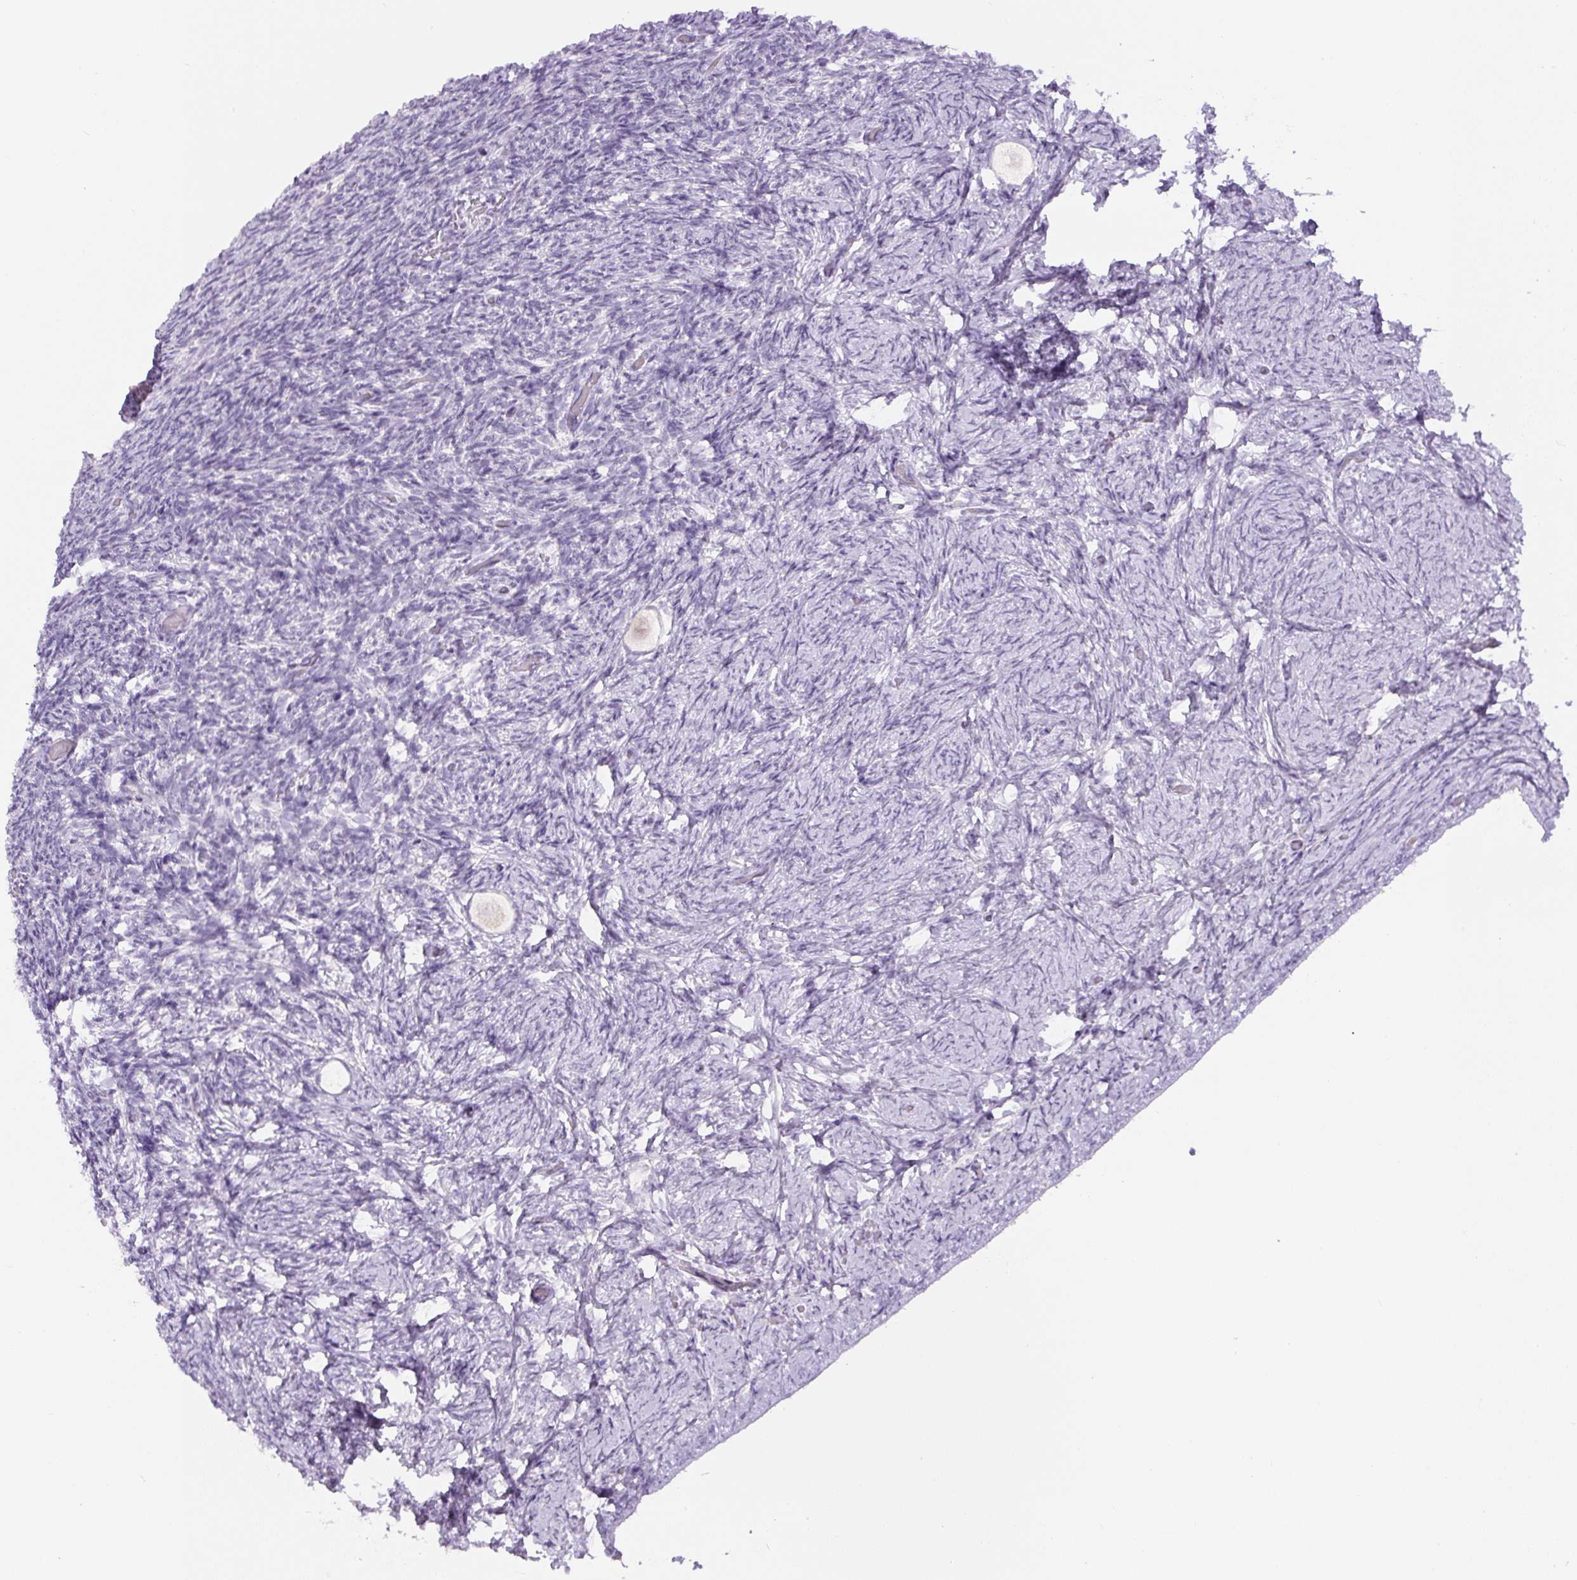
{"staining": {"intensity": "negative", "quantity": "none", "location": "none"}, "tissue": "ovary", "cell_type": "Follicle cells", "image_type": "normal", "snomed": [{"axis": "morphology", "description": "Normal tissue, NOS"}, {"axis": "topography", "description": "Ovary"}], "caption": "Follicle cells show no significant protein expression in benign ovary.", "gene": "SIX1", "patient": {"sex": "female", "age": 34}}